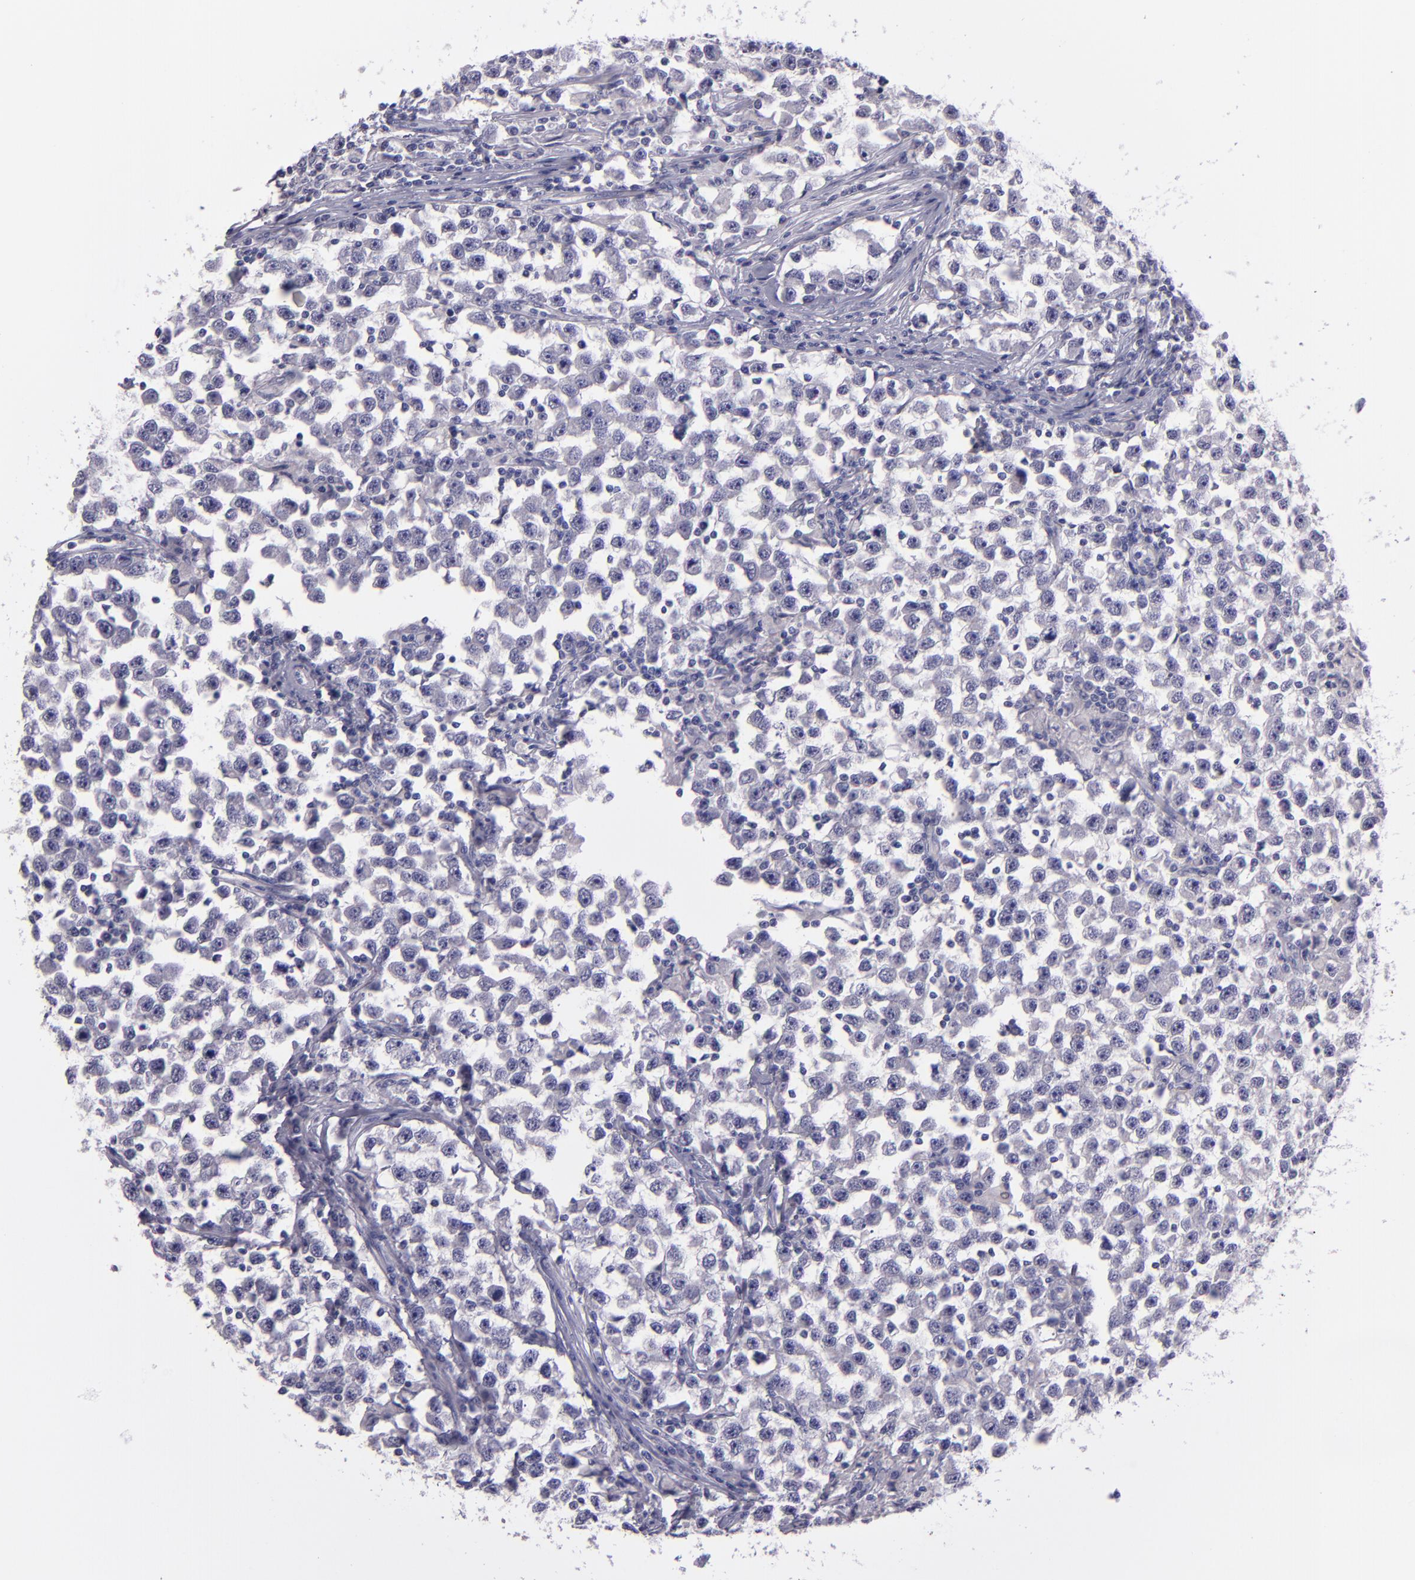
{"staining": {"intensity": "negative", "quantity": "none", "location": "none"}, "tissue": "testis cancer", "cell_type": "Tumor cells", "image_type": "cancer", "snomed": [{"axis": "morphology", "description": "Seminoma, NOS"}, {"axis": "topography", "description": "Testis"}], "caption": "A photomicrograph of testis cancer stained for a protein shows no brown staining in tumor cells. (Stains: DAB IHC with hematoxylin counter stain, Microscopy: brightfield microscopy at high magnification).", "gene": "TNNT3", "patient": {"sex": "male", "age": 33}}